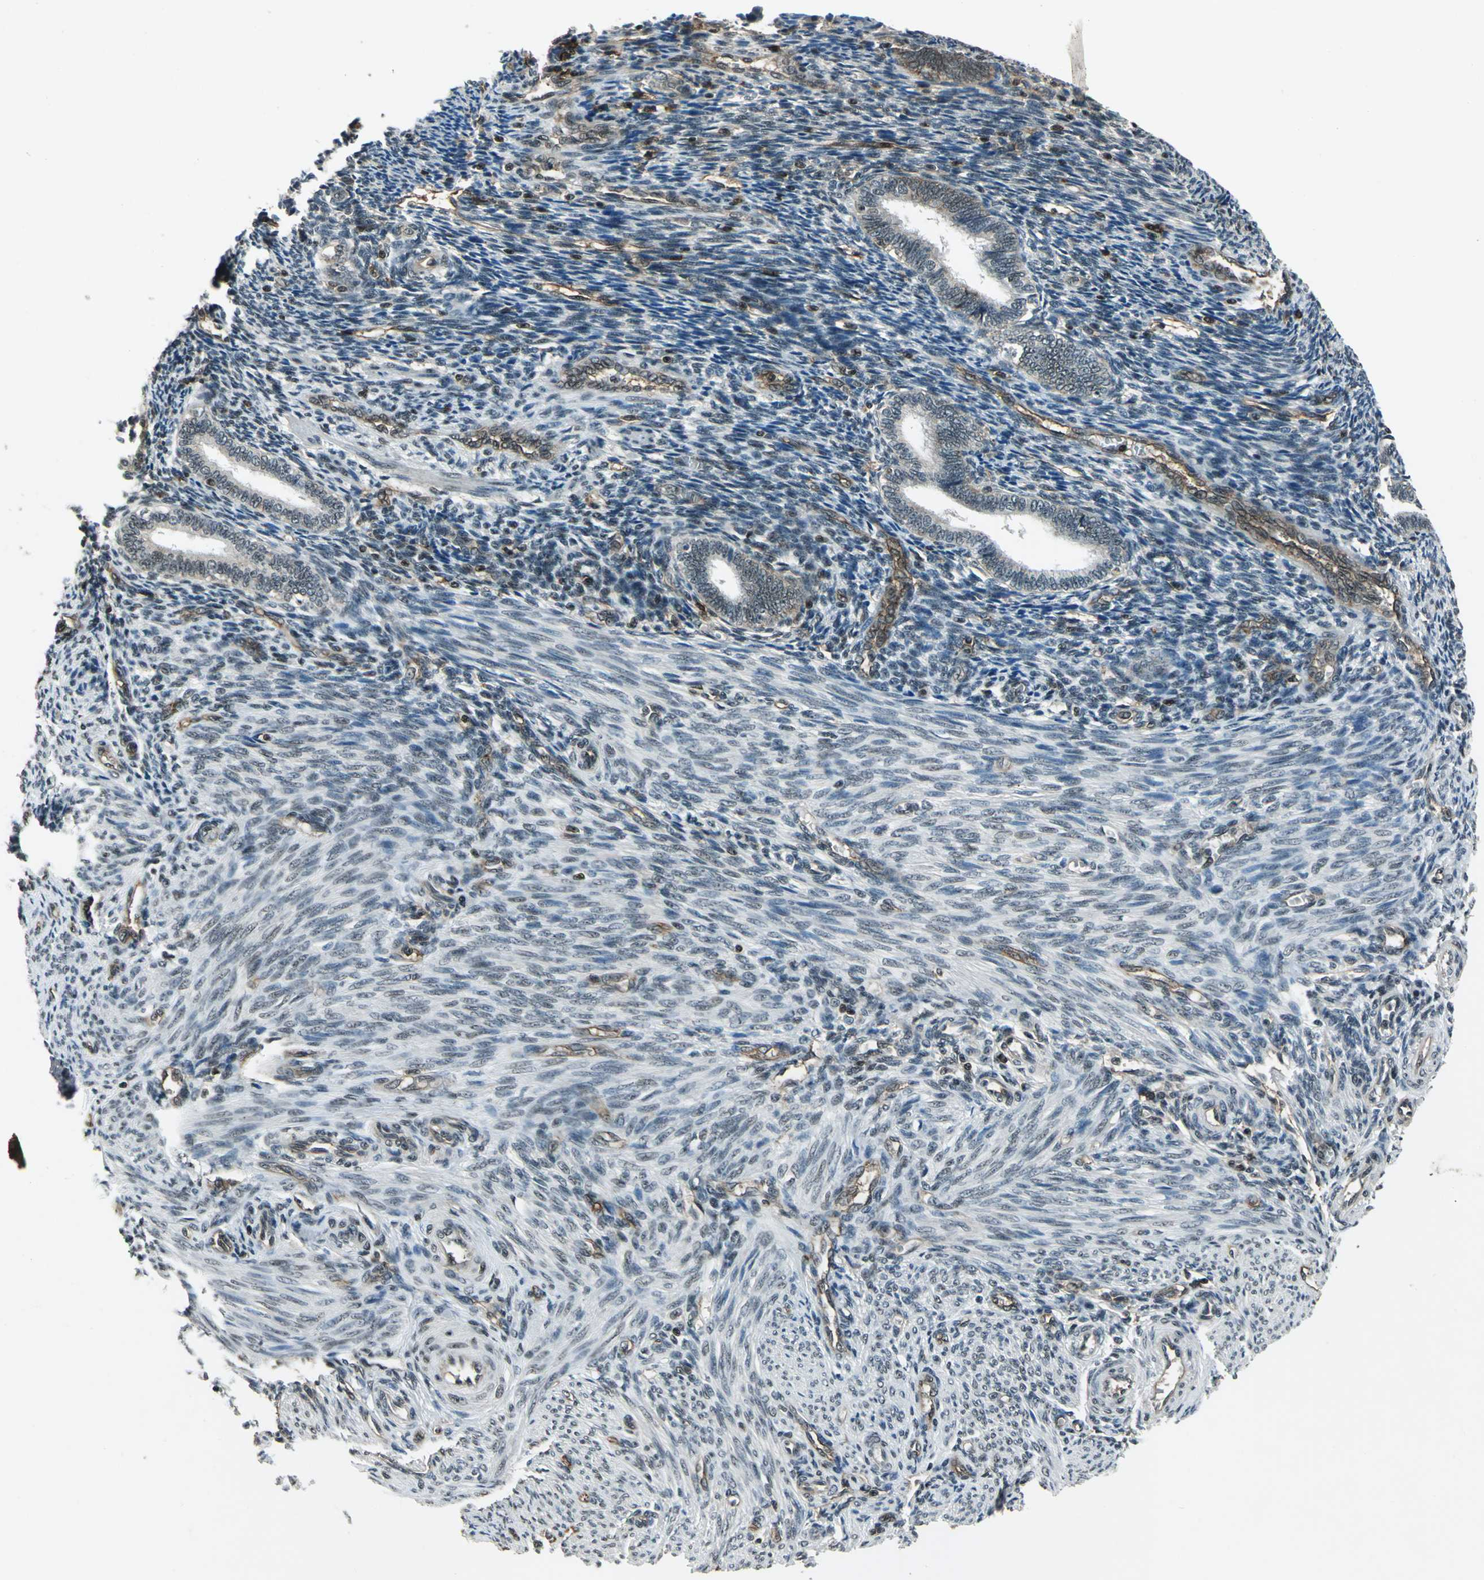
{"staining": {"intensity": "weak", "quantity": "25%-75%", "location": "nuclear"}, "tissue": "endometrium", "cell_type": "Cells in endometrial stroma", "image_type": "normal", "snomed": [{"axis": "morphology", "description": "Normal tissue, NOS"}, {"axis": "topography", "description": "Endometrium"}], "caption": "The micrograph shows staining of benign endometrium, revealing weak nuclear protein positivity (brown color) within cells in endometrial stroma.", "gene": "NR2C2", "patient": {"sex": "female", "age": 27}}